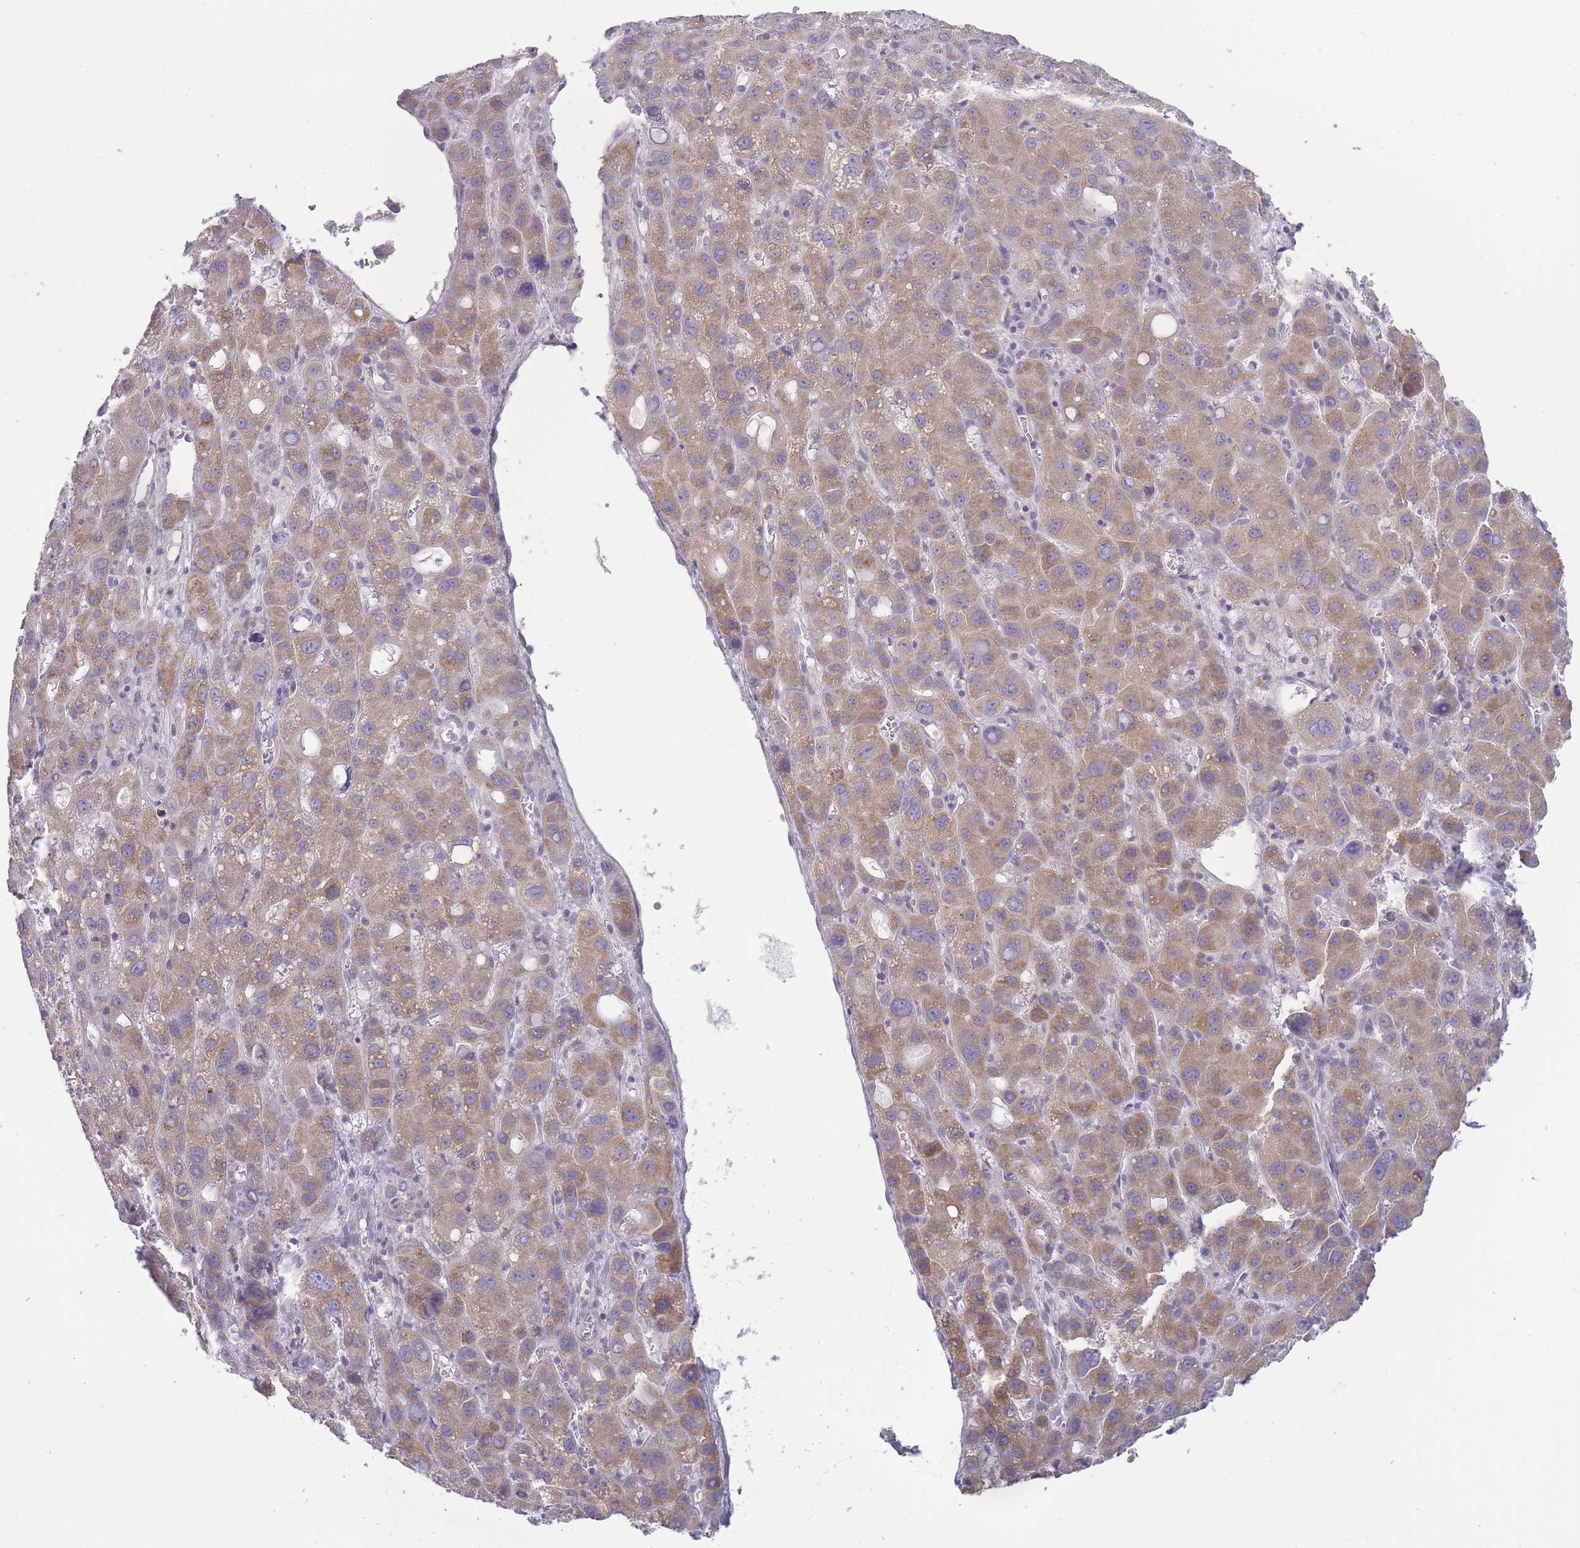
{"staining": {"intensity": "moderate", "quantity": ">75%", "location": "cytoplasmic/membranous"}, "tissue": "liver cancer", "cell_type": "Tumor cells", "image_type": "cancer", "snomed": [{"axis": "morphology", "description": "Carcinoma, Hepatocellular, NOS"}, {"axis": "topography", "description": "Liver"}], "caption": "IHC of liver hepatocellular carcinoma reveals medium levels of moderate cytoplasmic/membranous staining in about >75% of tumor cells.", "gene": "ZBTB24", "patient": {"sex": "male", "age": 55}}